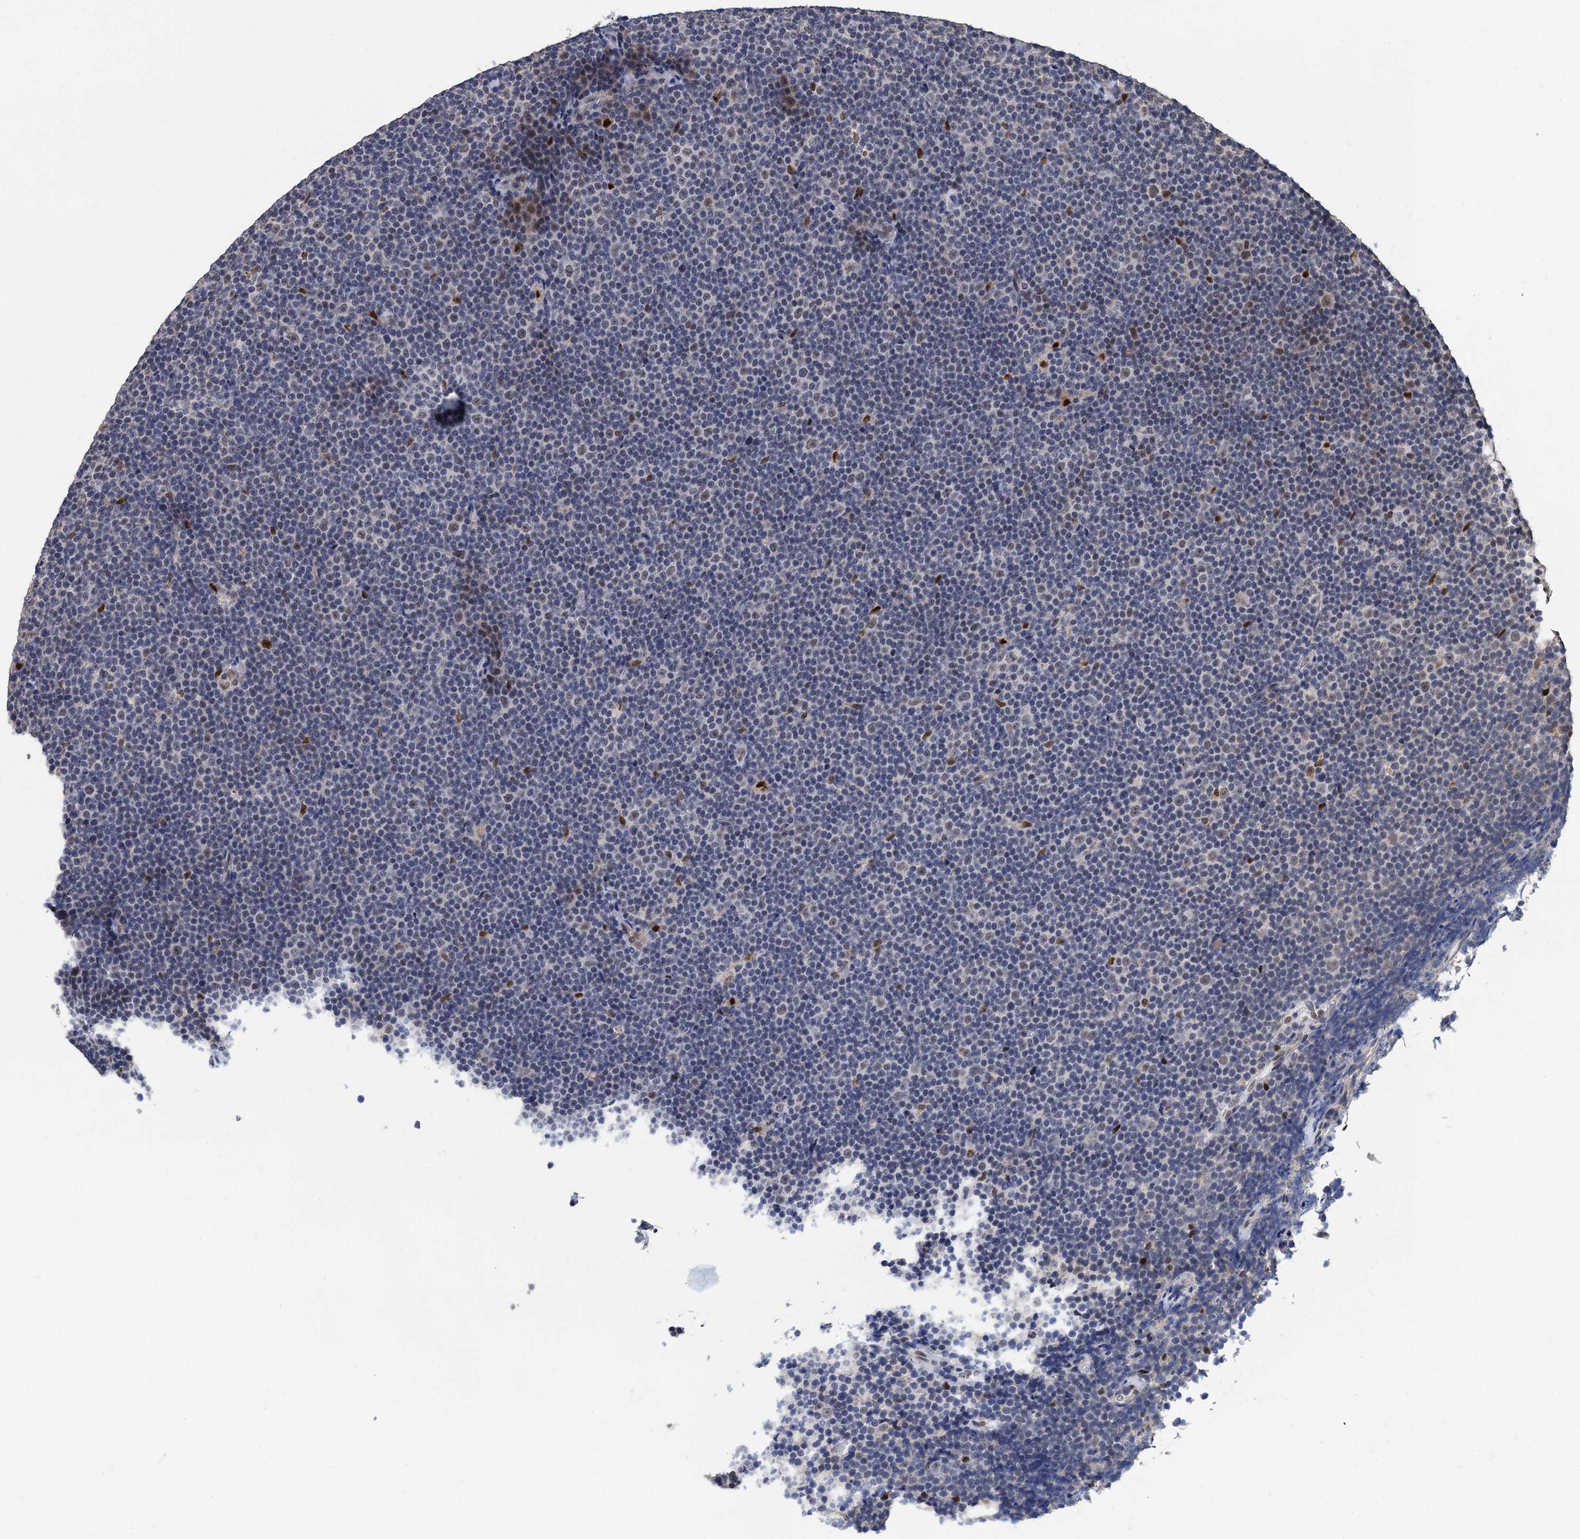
{"staining": {"intensity": "weak", "quantity": "<25%", "location": "nuclear"}, "tissue": "lymphoma", "cell_type": "Tumor cells", "image_type": "cancer", "snomed": [{"axis": "morphology", "description": "Malignant lymphoma, non-Hodgkin's type, Low grade"}, {"axis": "topography", "description": "Lymph node"}], "caption": "IHC image of neoplastic tissue: human lymphoma stained with DAB (3,3'-diaminobenzidine) exhibits no significant protein staining in tumor cells. Brightfield microscopy of IHC stained with DAB (3,3'-diaminobenzidine) (brown) and hematoxylin (blue), captured at high magnification.", "gene": "TSEN34", "patient": {"sex": "female", "age": 67}}